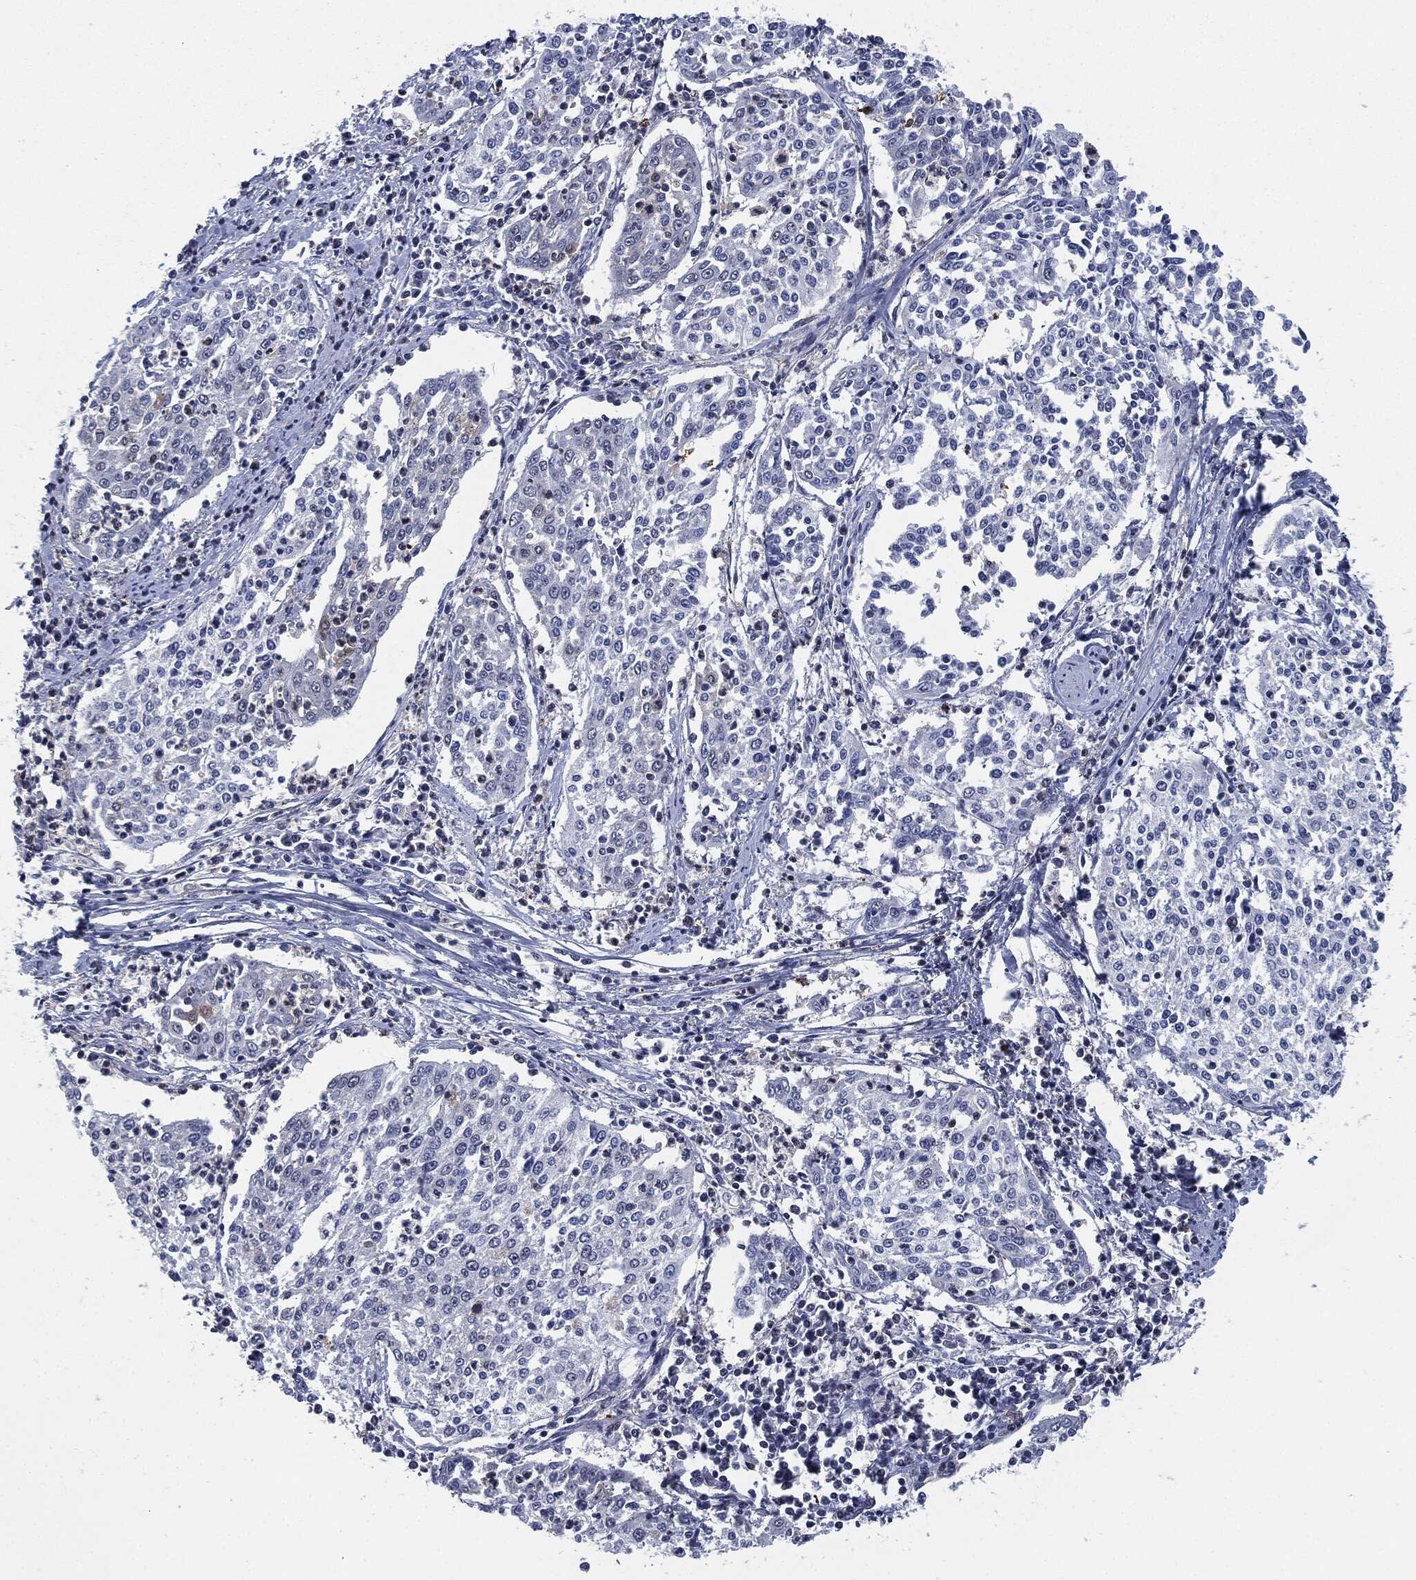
{"staining": {"intensity": "negative", "quantity": "none", "location": "none"}, "tissue": "cervical cancer", "cell_type": "Tumor cells", "image_type": "cancer", "snomed": [{"axis": "morphology", "description": "Squamous cell carcinoma, NOS"}, {"axis": "topography", "description": "Cervix"}], "caption": "The photomicrograph shows no significant expression in tumor cells of cervical cancer (squamous cell carcinoma).", "gene": "AKT2", "patient": {"sex": "female", "age": 41}}